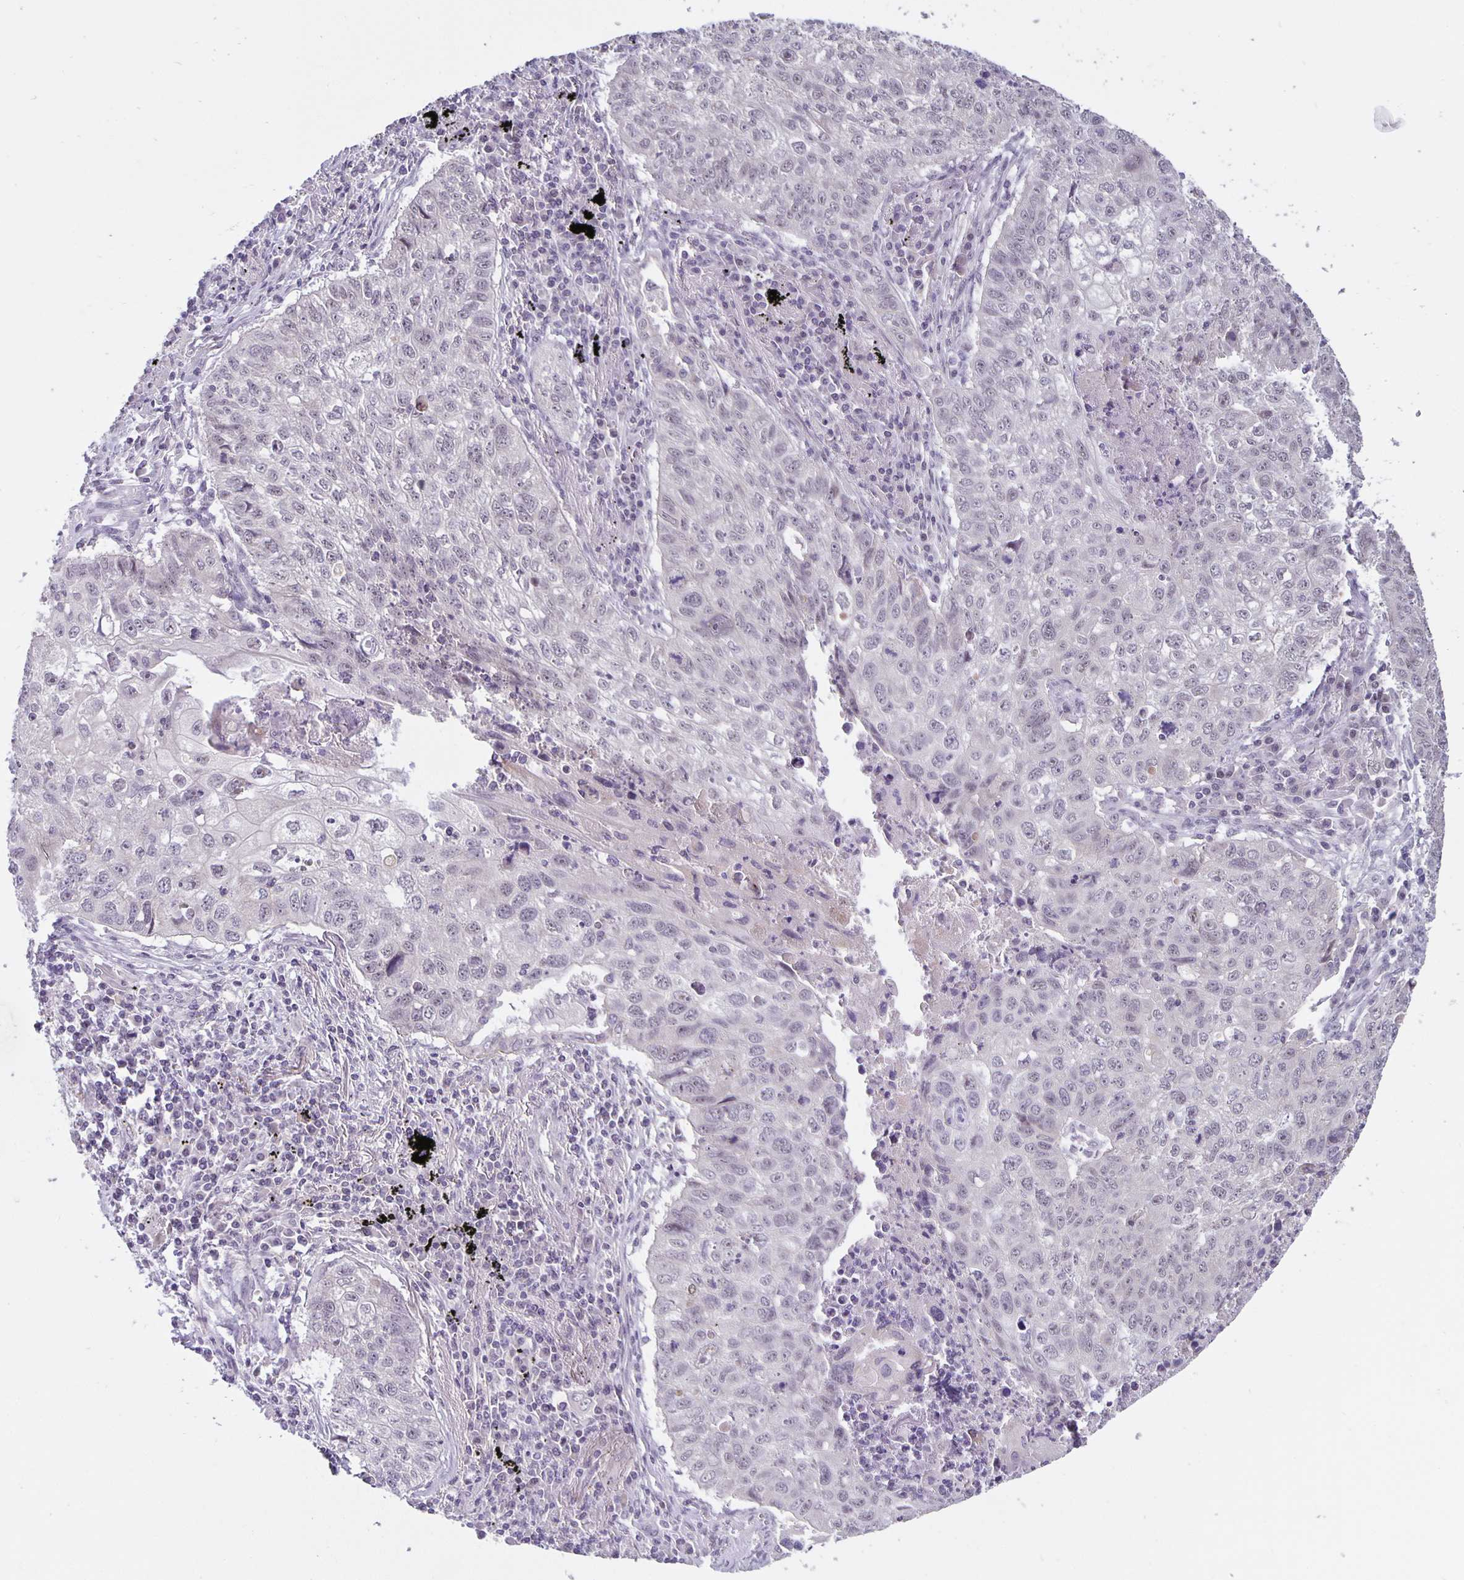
{"staining": {"intensity": "negative", "quantity": "none", "location": "none"}, "tissue": "lung cancer", "cell_type": "Tumor cells", "image_type": "cancer", "snomed": [{"axis": "morphology", "description": "Normal morphology"}, {"axis": "morphology", "description": "Aneuploidy"}, {"axis": "morphology", "description": "Squamous cell carcinoma, NOS"}, {"axis": "topography", "description": "Lymph node"}, {"axis": "topography", "description": "Lung"}], "caption": "IHC of human lung cancer (squamous cell carcinoma) exhibits no expression in tumor cells.", "gene": "ARVCF", "patient": {"sex": "female", "age": 76}}